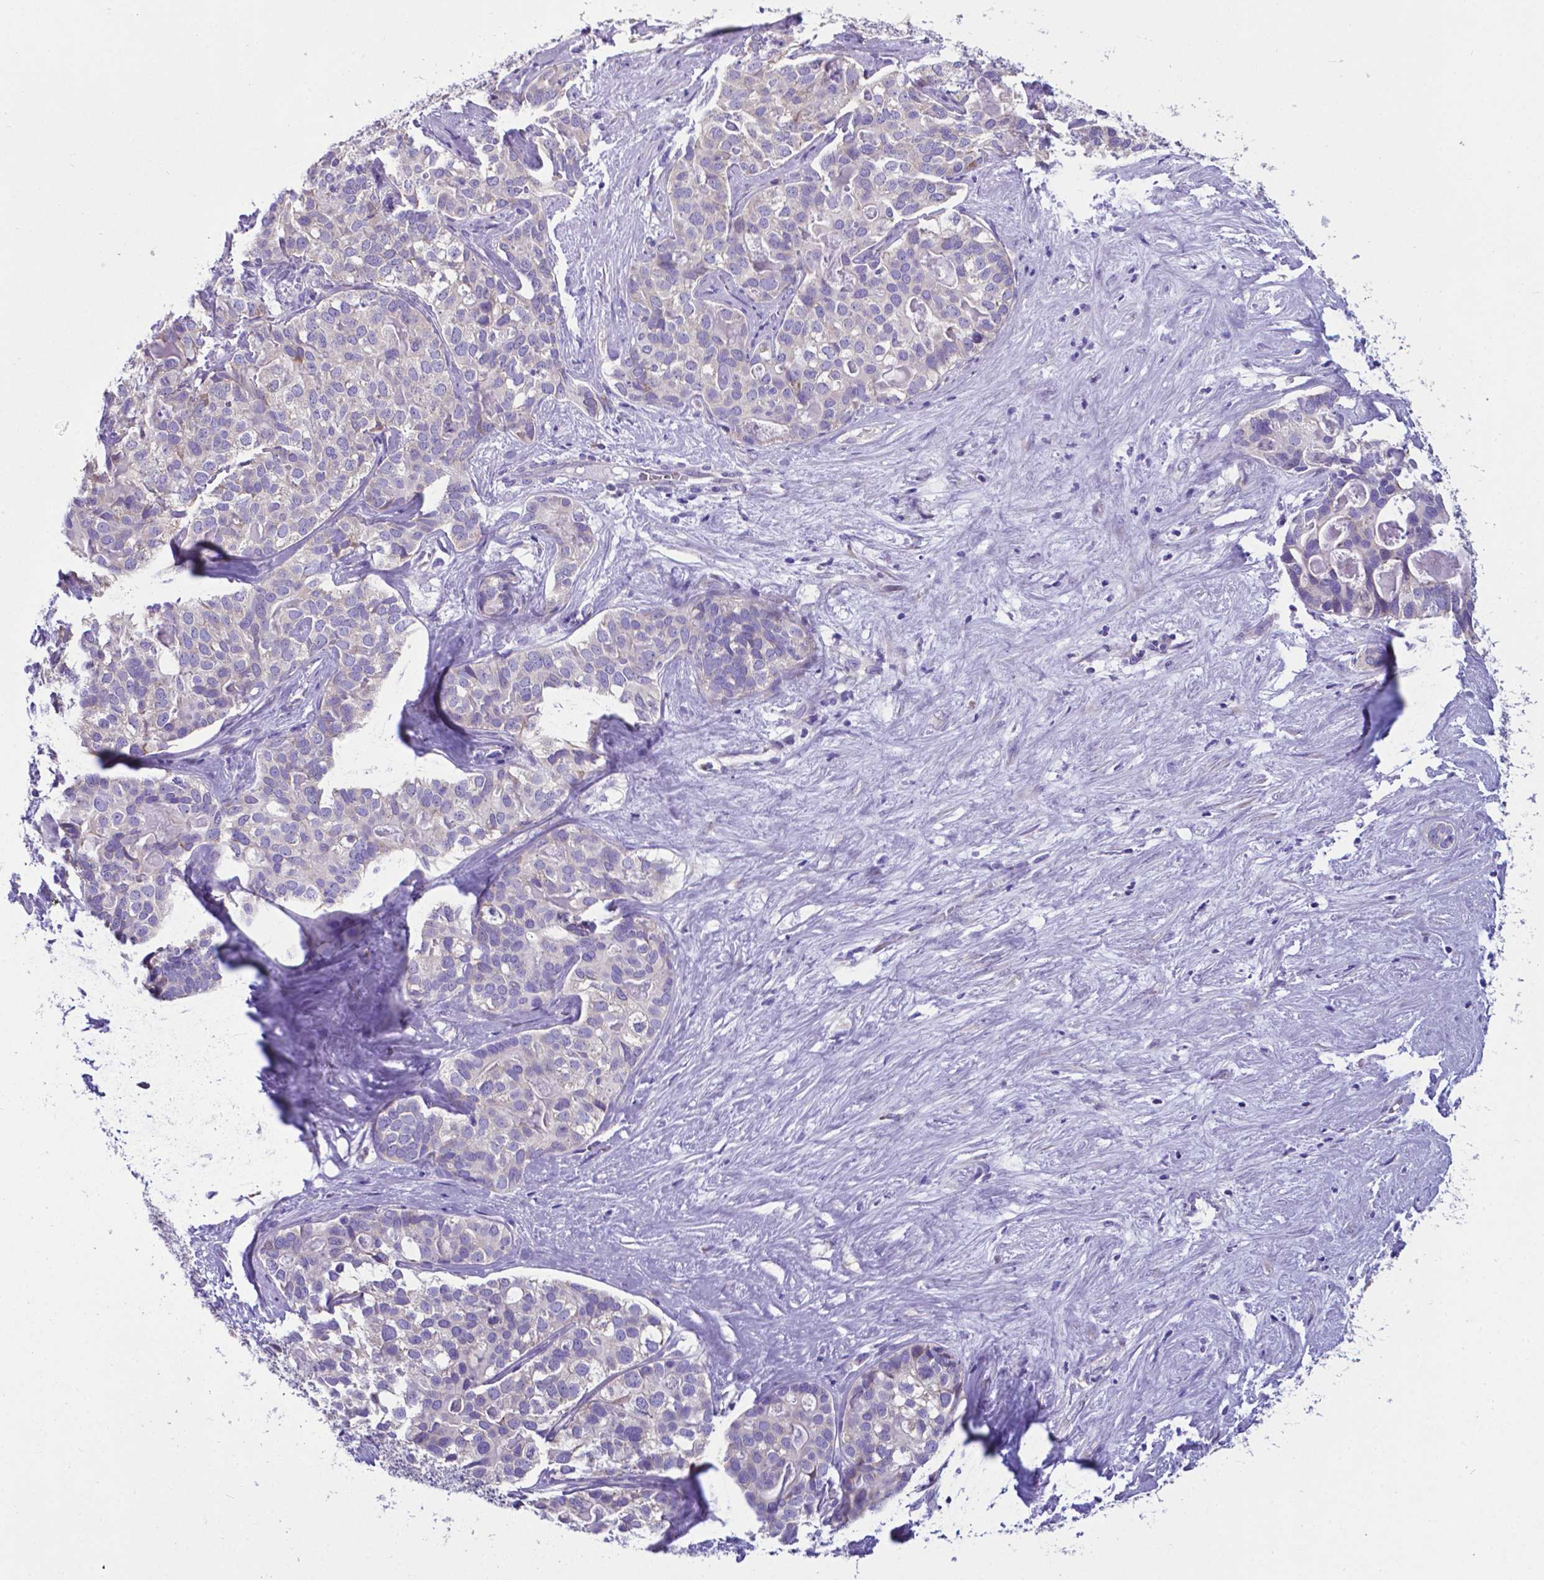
{"staining": {"intensity": "negative", "quantity": "none", "location": "none"}, "tissue": "liver cancer", "cell_type": "Tumor cells", "image_type": "cancer", "snomed": [{"axis": "morphology", "description": "Cholangiocarcinoma"}, {"axis": "topography", "description": "Liver"}], "caption": "Immunohistochemical staining of human cholangiocarcinoma (liver) reveals no significant staining in tumor cells.", "gene": "RPL6", "patient": {"sex": "male", "age": 56}}